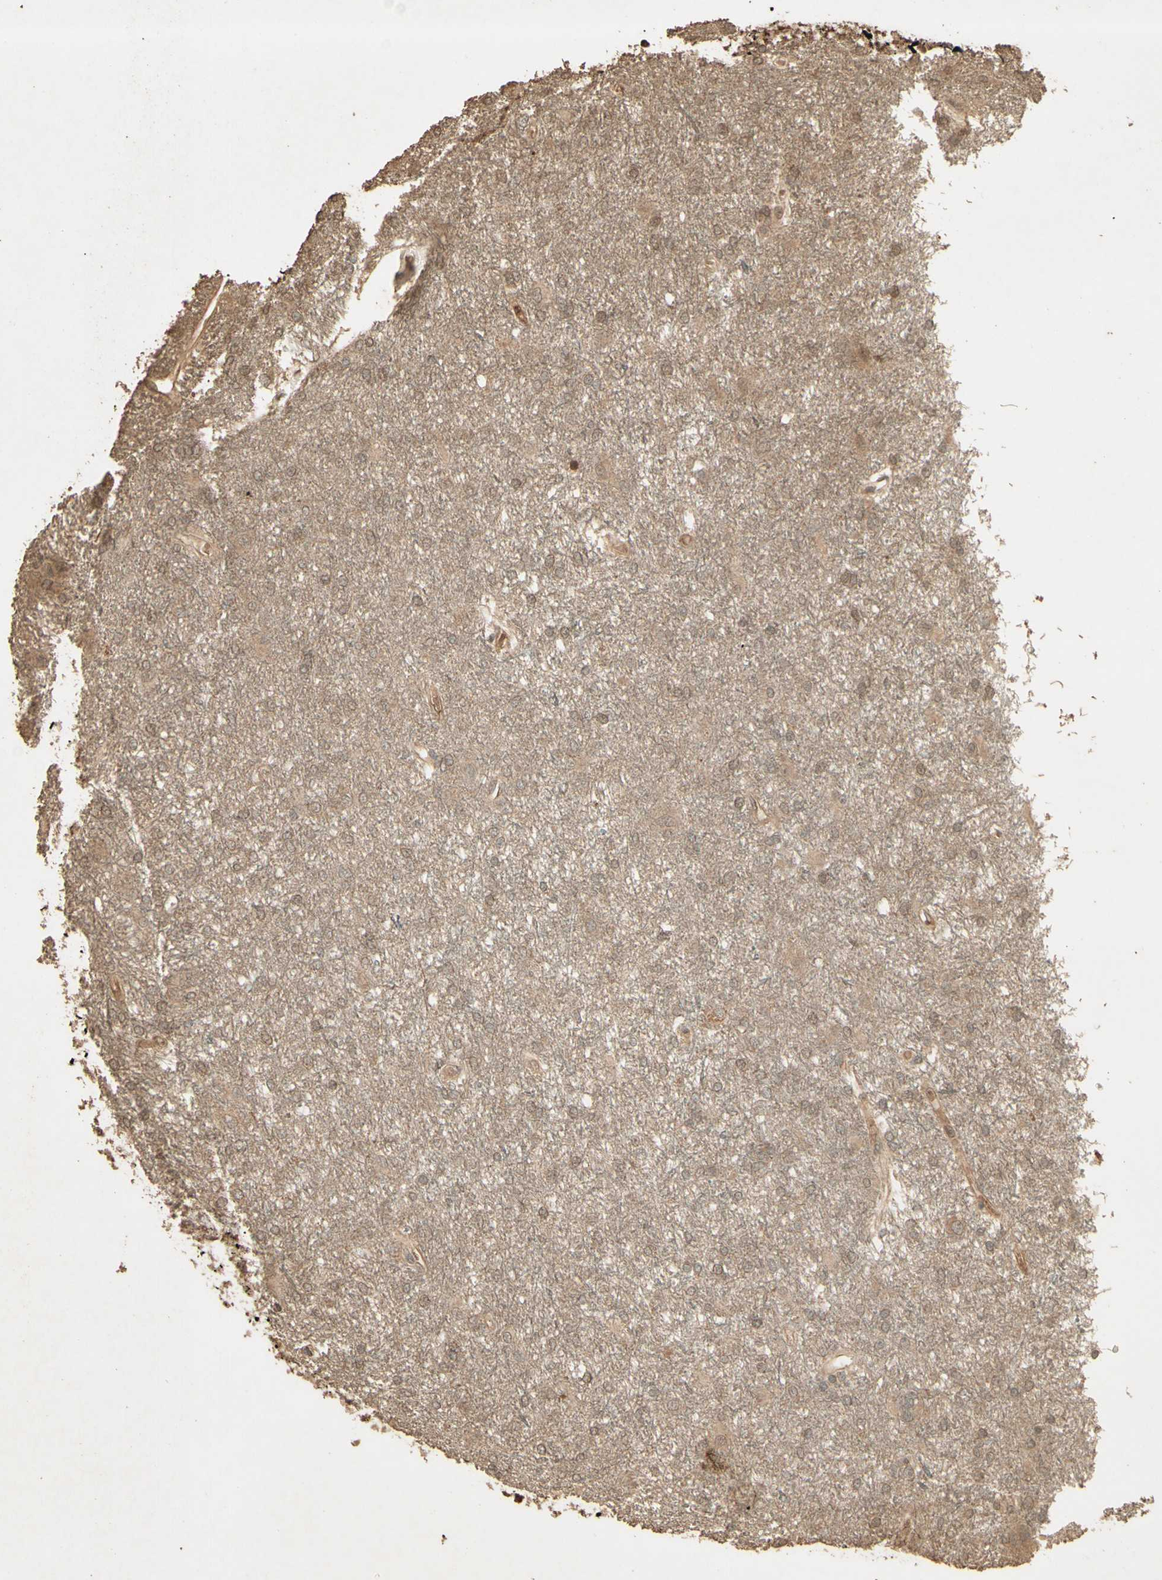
{"staining": {"intensity": "moderate", "quantity": ">75%", "location": "cytoplasmic/membranous"}, "tissue": "glioma", "cell_type": "Tumor cells", "image_type": "cancer", "snomed": [{"axis": "morphology", "description": "Glioma, malignant, High grade"}, {"axis": "topography", "description": "Brain"}], "caption": "IHC of human glioma reveals medium levels of moderate cytoplasmic/membranous staining in about >75% of tumor cells. The staining was performed using DAB, with brown indicating positive protein expression. Nuclei are stained blue with hematoxylin.", "gene": "SMAD9", "patient": {"sex": "female", "age": 59}}